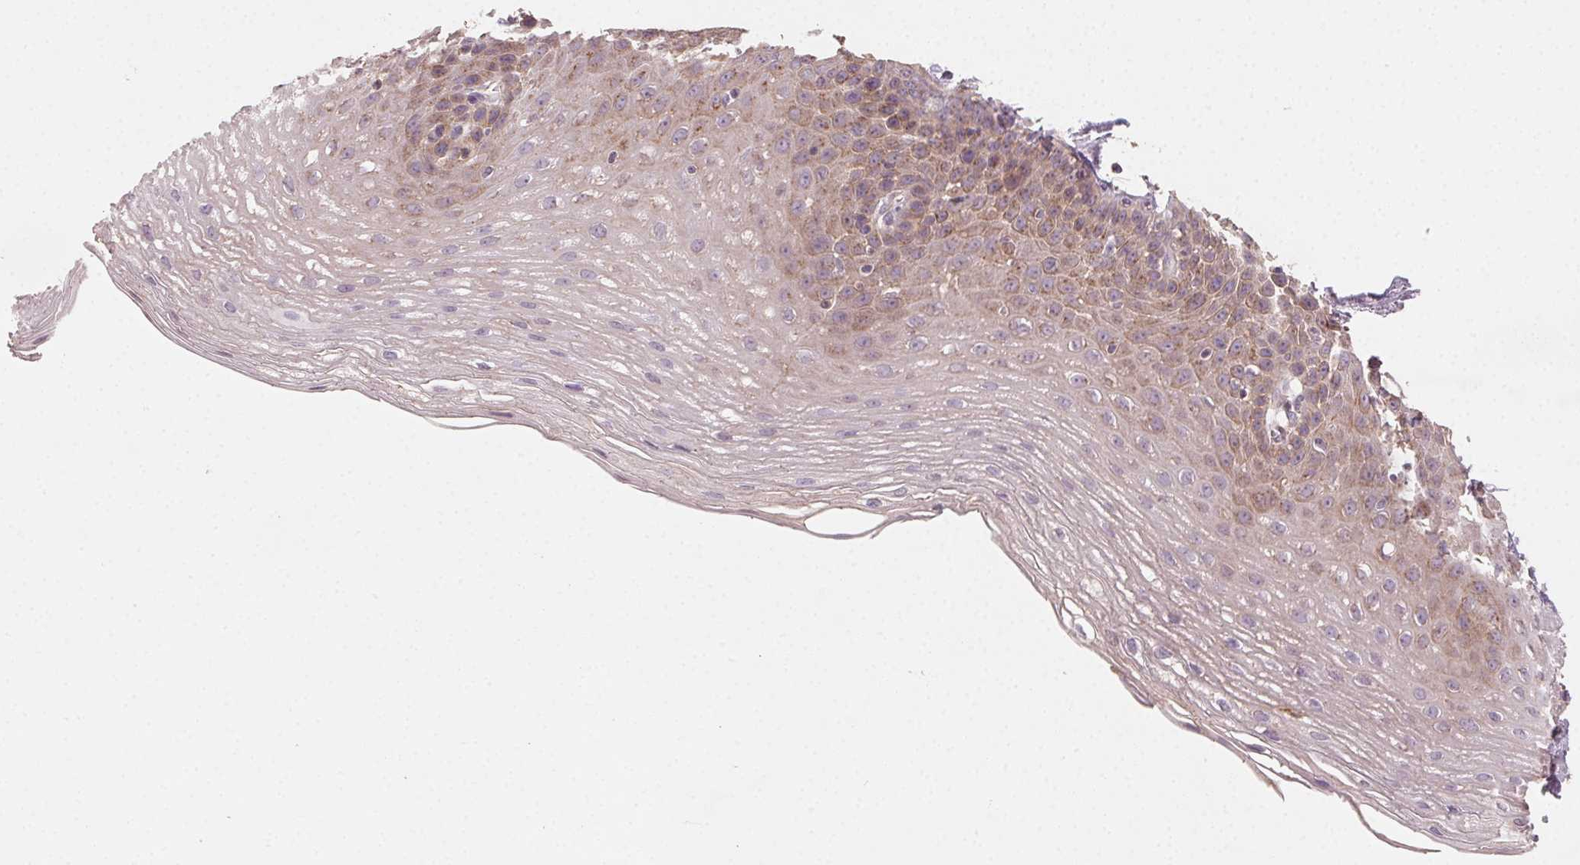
{"staining": {"intensity": "weak", "quantity": "25%-75%", "location": "cytoplasmic/membranous"}, "tissue": "esophagus", "cell_type": "Squamous epithelial cells", "image_type": "normal", "snomed": [{"axis": "morphology", "description": "Normal tissue, NOS"}, {"axis": "topography", "description": "Esophagus"}], "caption": "Immunohistochemical staining of normal esophagus shows low levels of weak cytoplasmic/membranous staining in approximately 25%-75% of squamous epithelial cells.", "gene": "AP1S1", "patient": {"sex": "female", "age": 81}}